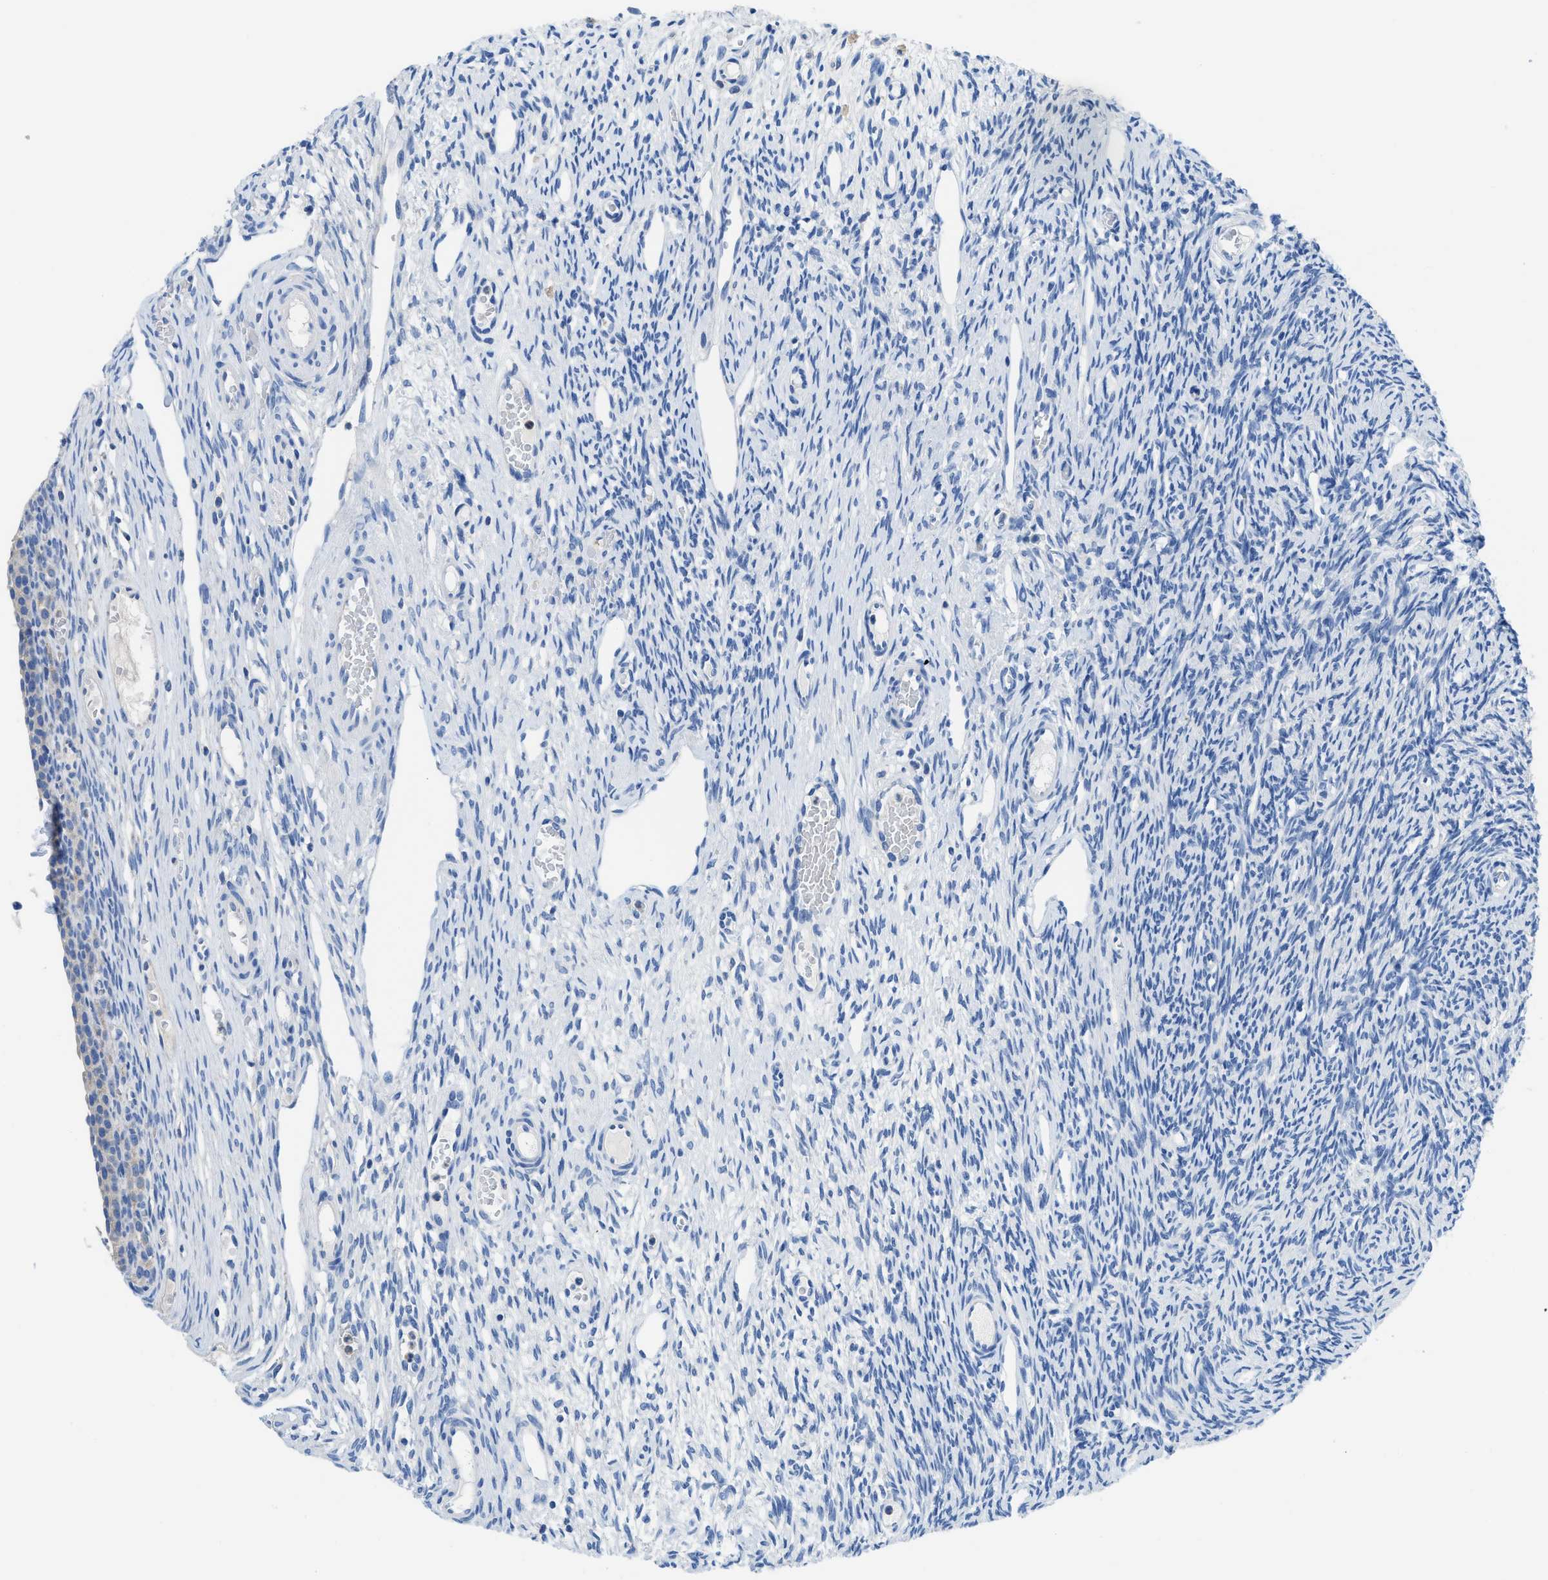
{"staining": {"intensity": "negative", "quantity": "none", "location": "none"}, "tissue": "ovary", "cell_type": "Follicle cells", "image_type": "normal", "snomed": [{"axis": "morphology", "description": "Normal tissue, NOS"}, {"axis": "topography", "description": "Ovary"}], "caption": "Unremarkable ovary was stained to show a protein in brown. There is no significant staining in follicle cells. (DAB immunohistochemistry (IHC), high magnification).", "gene": "NEB", "patient": {"sex": "female", "age": 33}}